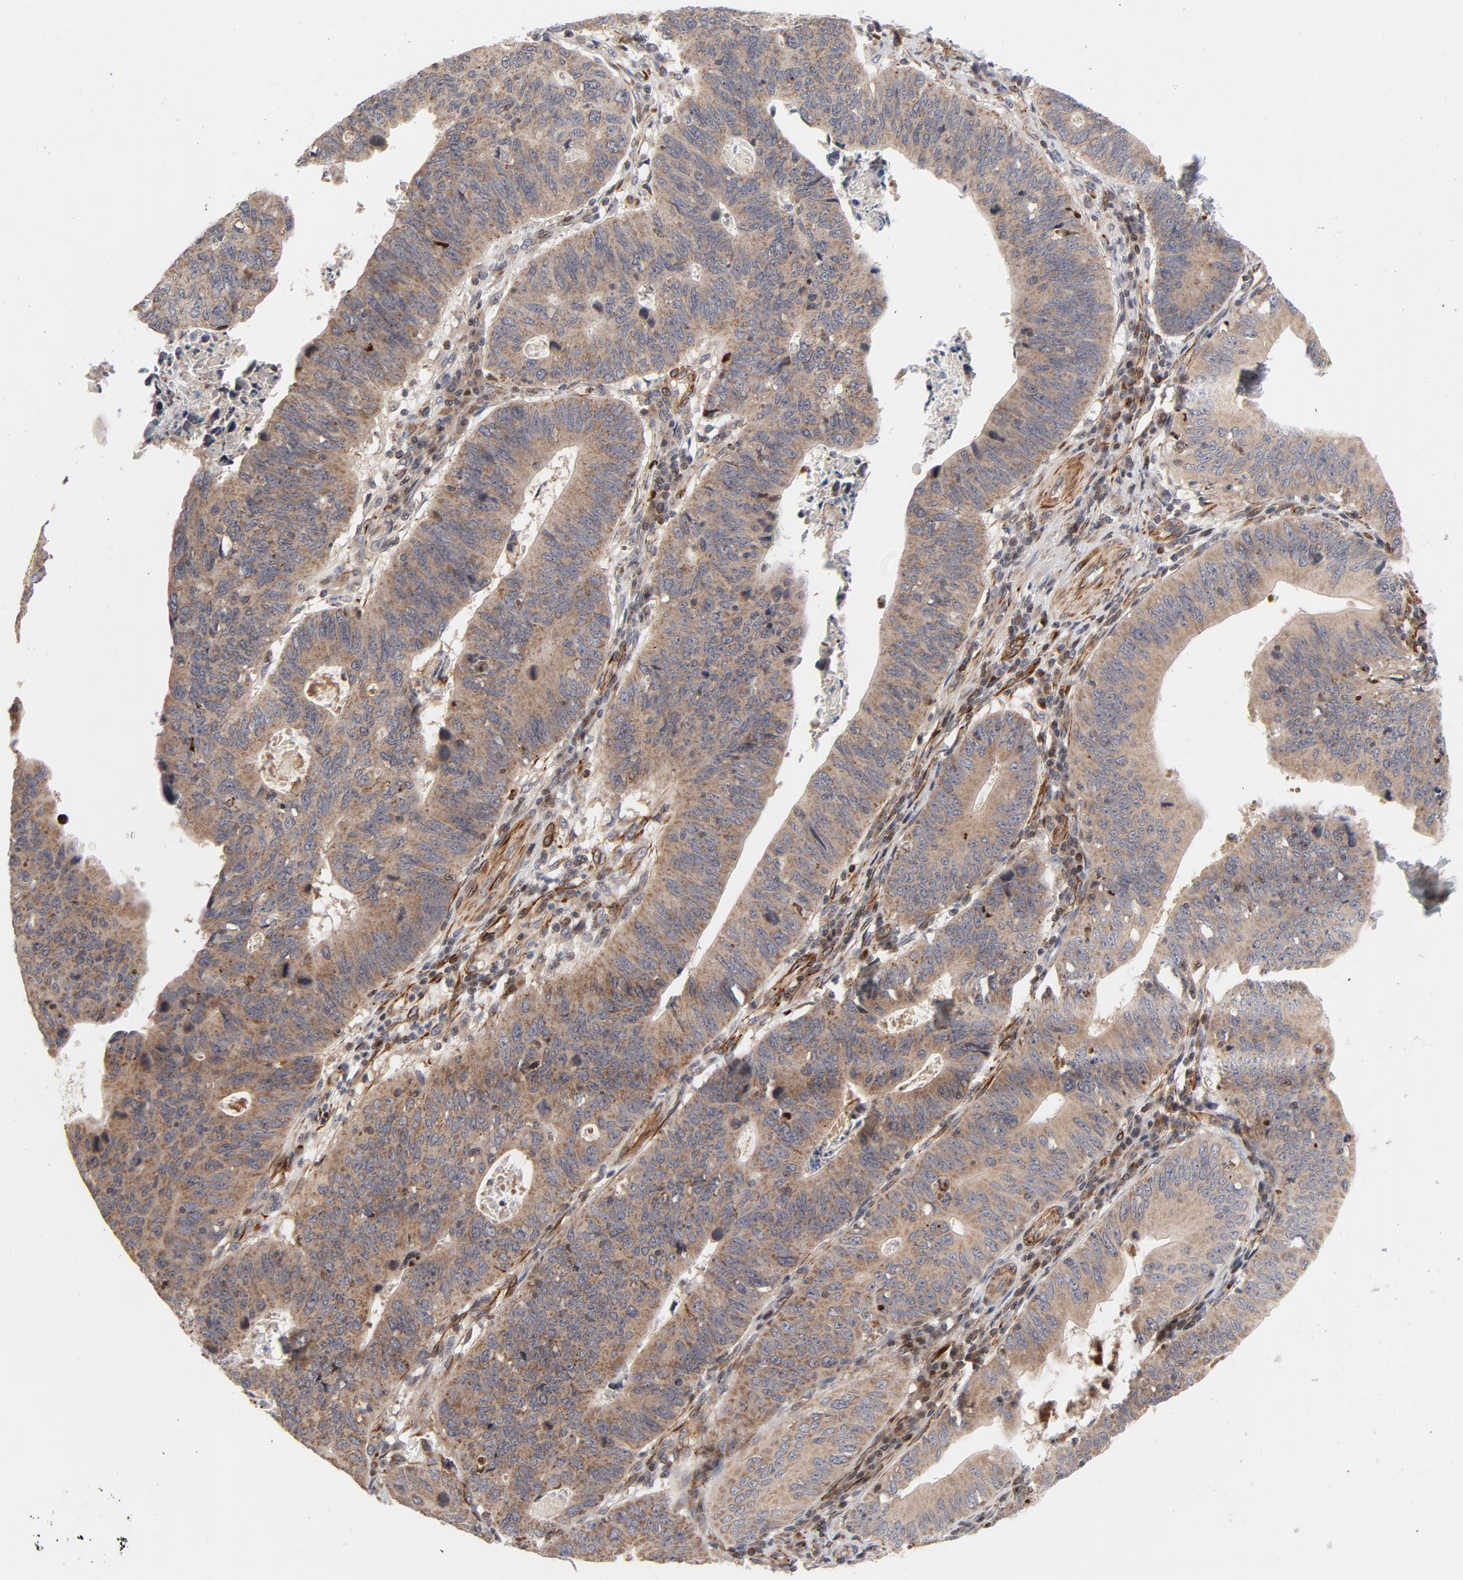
{"staining": {"intensity": "moderate", "quantity": ">75%", "location": "cytoplasmic/membranous"}, "tissue": "stomach cancer", "cell_type": "Tumor cells", "image_type": "cancer", "snomed": [{"axis": "morphology", "description": "Adenocarcinoma, NOS"}, {"axis": "topography", "description": "Stomach"}], "caption": "IHC of human stomach adenocarcinoma displays medium levels of moderate cytoplasmic/membranous expression in approximately >75% of tumor cells. The staining is performed using DAB brown chromogen to label protein expression. The nuclei are counter-stained blue using hematoxylin.", "gene": "DNAAF2", "patient": {"sex": "male", "age": 59}}